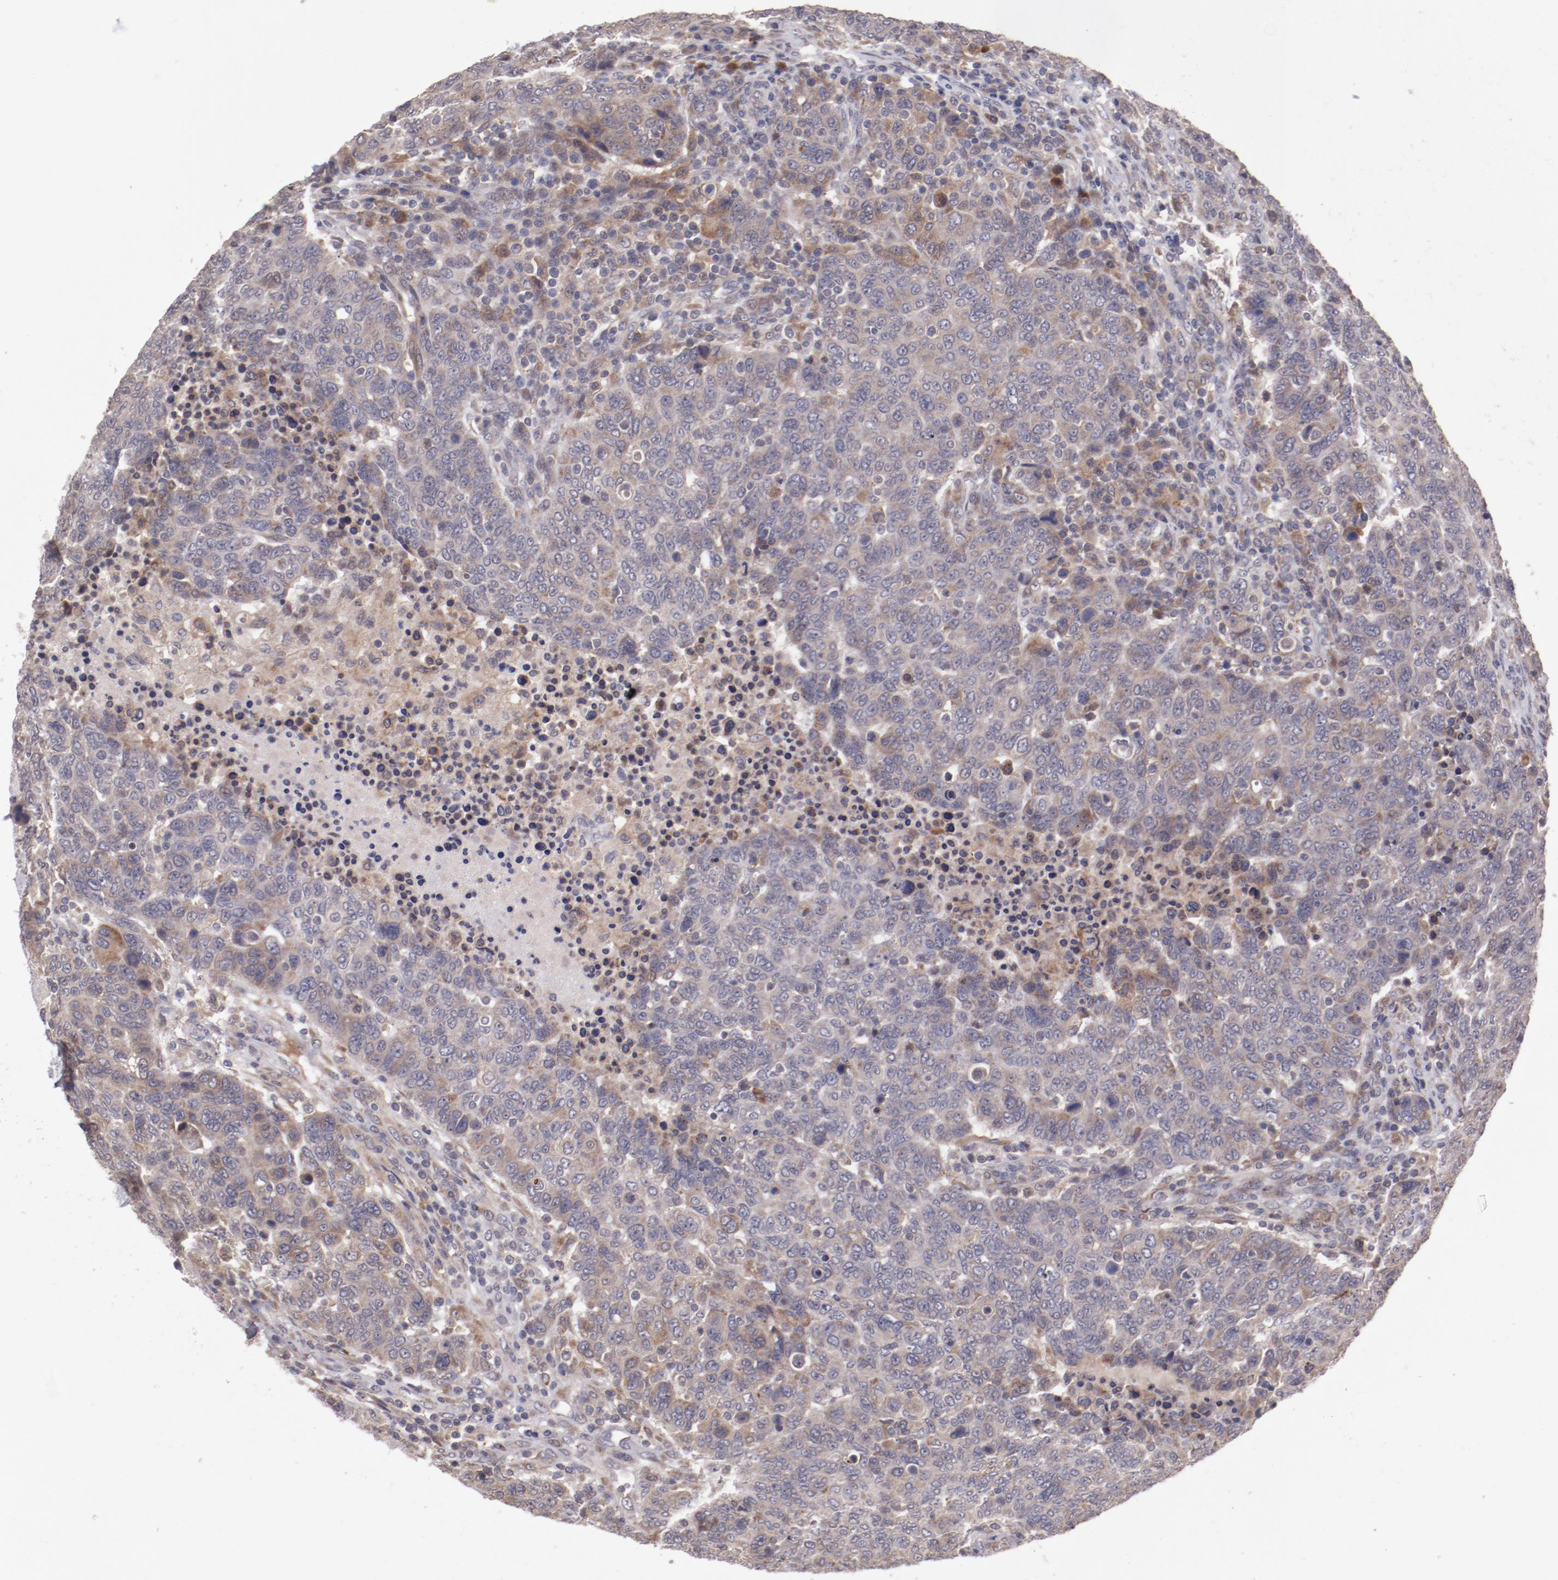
{"staining": {"intensity": "weak", "quantity": ">75%", "location": "cytoplasmic/membranous"}, "tissue": "breast cancer", "cell_type": "Tumor cells", "image_type": "cancer", "snomed": [{"axis": "morphology", "description": "Duct carcinoma"}, {"axis": "topography", "description": "Breast"}], "caption": "Immunohistochemical staining of human intraductal carcinoma (breast) demonstrates low levels of weak cytoplasmic/membranous protein staining in about >75% of tumor cells.", "gene": "IL12A", "patient": {"sex": "female", "age": 37}}